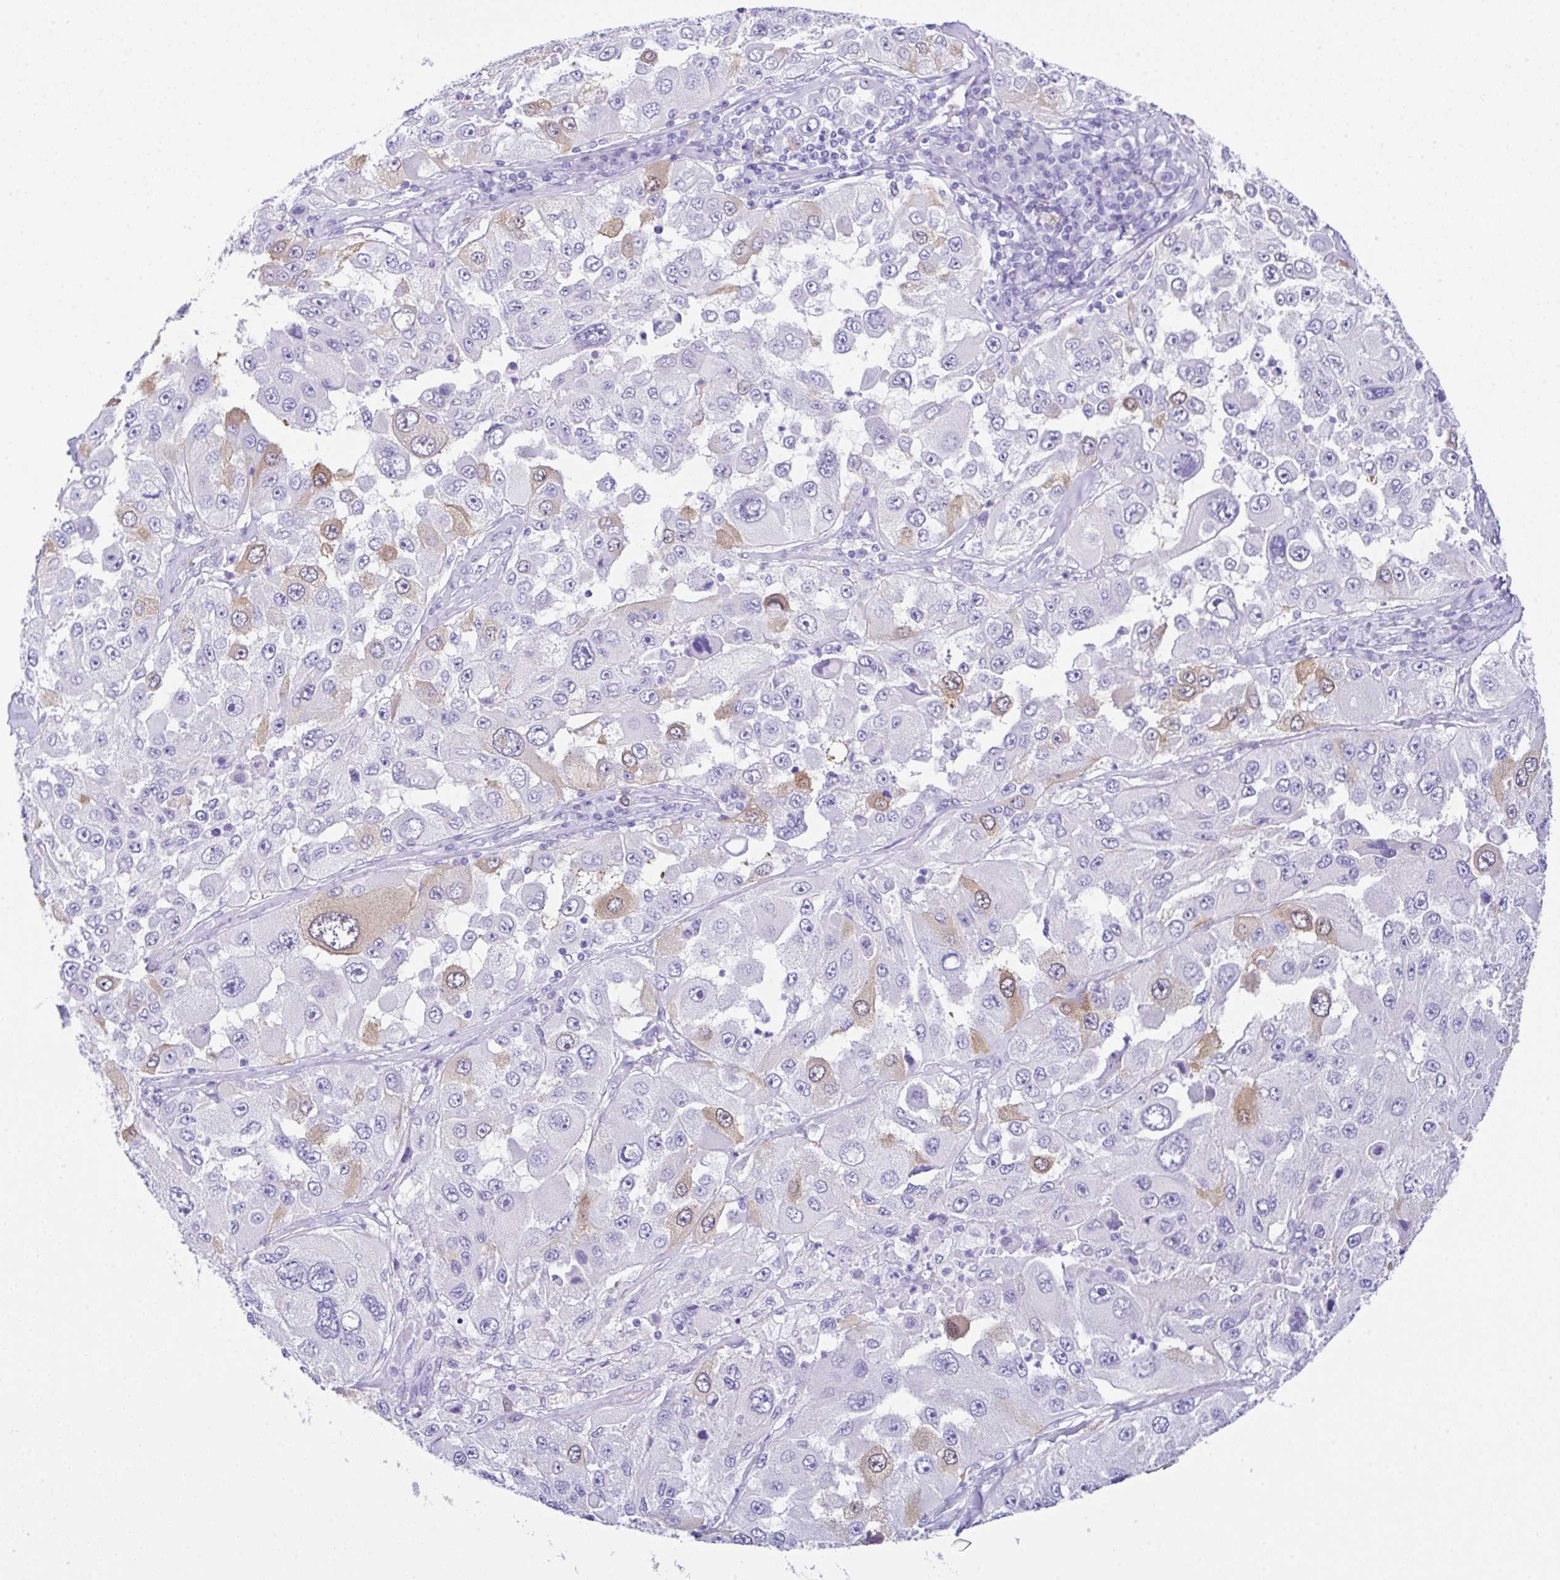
{"staining": {"intensity": "moderate", "quantity": "<25%", "location": "cytoplasmic/membranous"}, "tissue": "melanoma", "cell_type": "Tumor cells", "image_type": "cancer", "snomed": [{"axis": "morphology", "description": "Malignant melanoma, Metastatic site"}, {"axis": "topography", "description": "Lymph node"}], "caption": "The micrograph reveals staining of melanoma, revealing moderate cytoplasmic/membranous protein staining (brown color) within tumor cells. The staining is performed using DAB brown chromogen to label protein expression. The nuclei are counter-stained blue using hematoxylin.", "gene": "RRM2", "patient": {"sex": "male", "age": 62}}